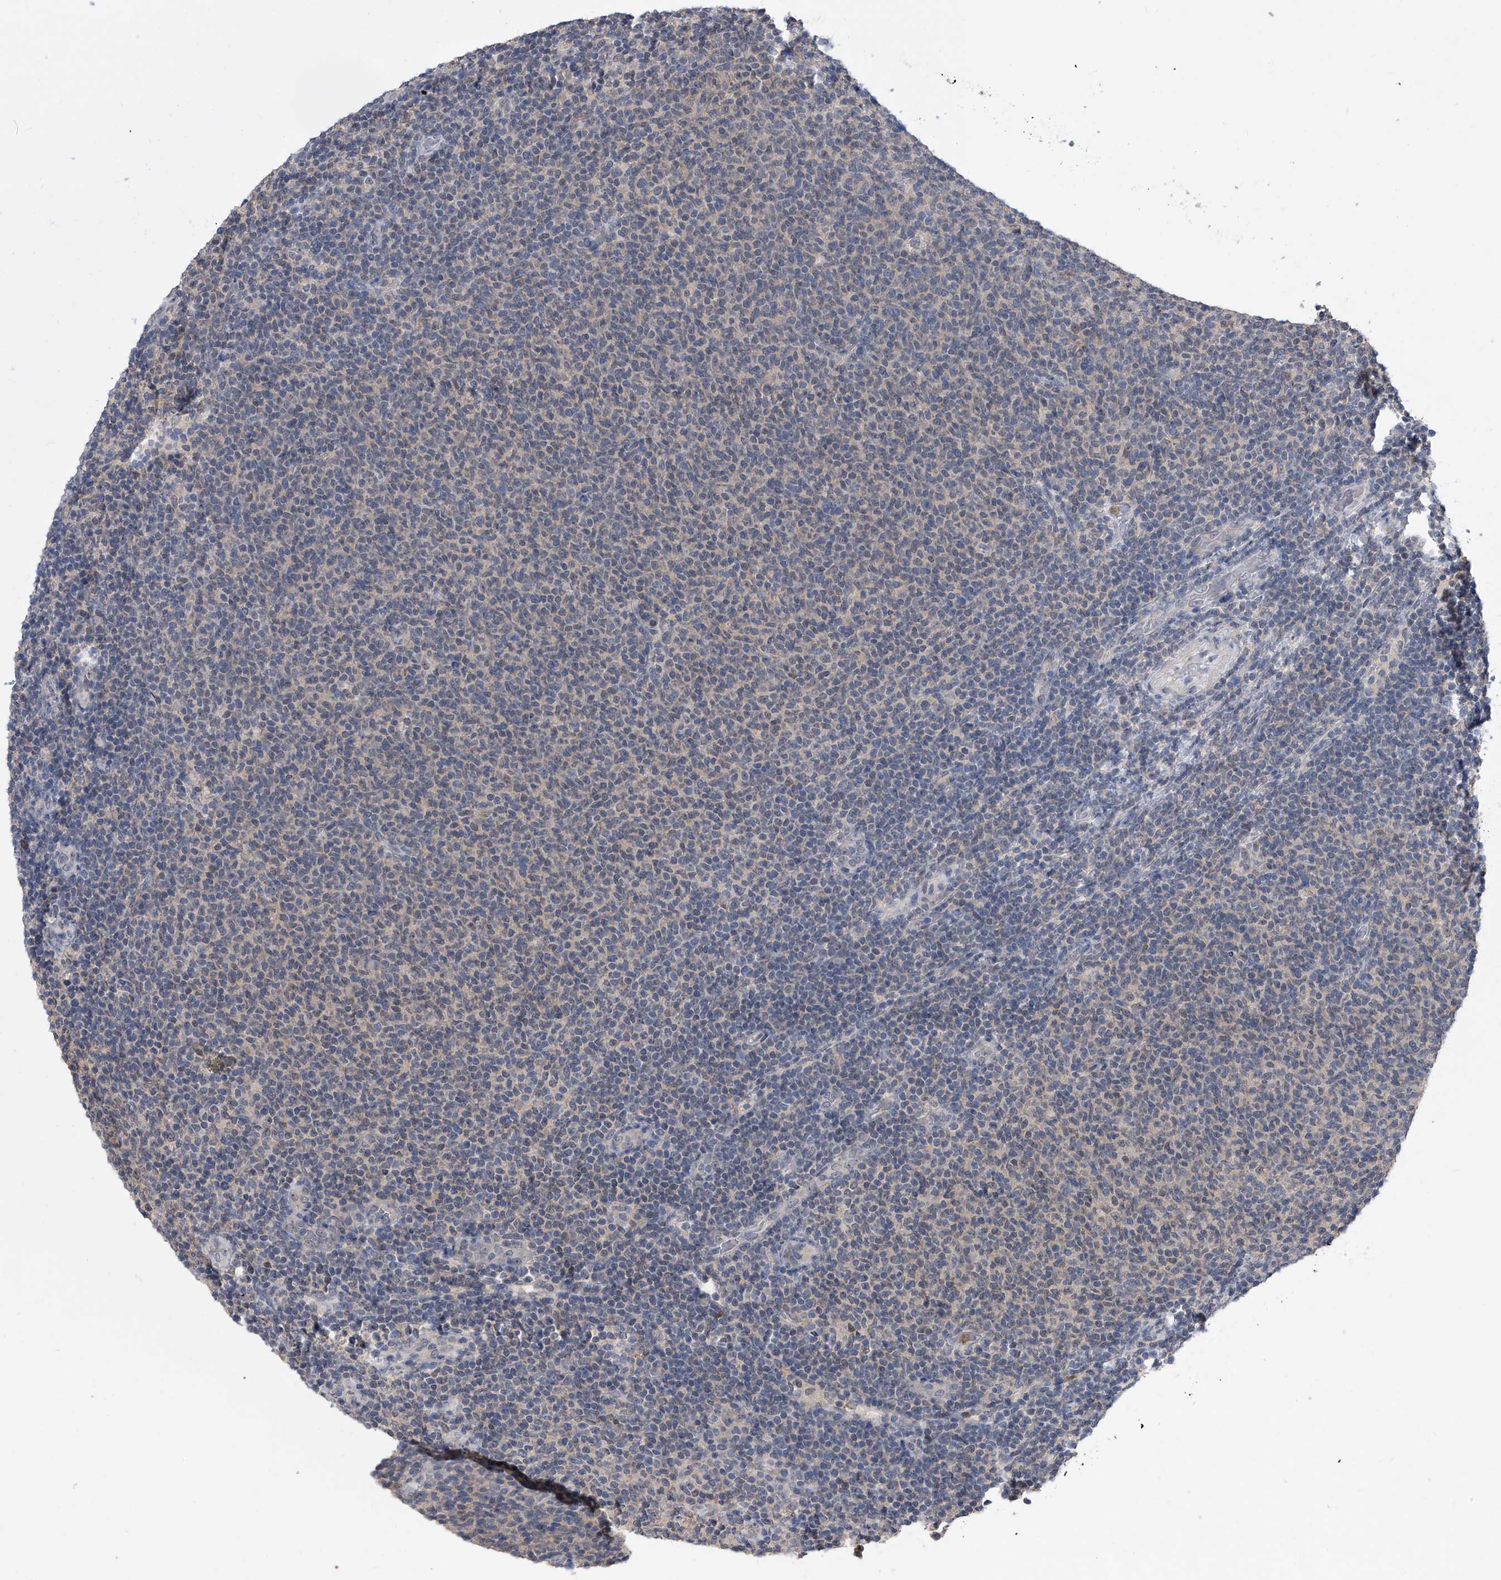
{"staining": {"intensity": "negative", "quantity": "none", "location": "none"}, "tissue": "lymphoma", "cell_type": "Tumor cells", "image_type": "cancer", "snomed": [{"axis": "morphology", "description": "Malignant lymphoma, non-Hodgkin's type, Low grade"}, {"axis": "topography", "description": "Lymph node"}], "caption": "Immunohistochemistry (IHC) photomicrograph of lymphoma stained for a protein (brown), which demonstrates no positivity in tumor cells. (DAB immunohistochemistry (IHC) visualized using brightfield microscopy, high magnification).", "gene": "BHLHE23", "patient": {"sex": "male", "age": 66}}